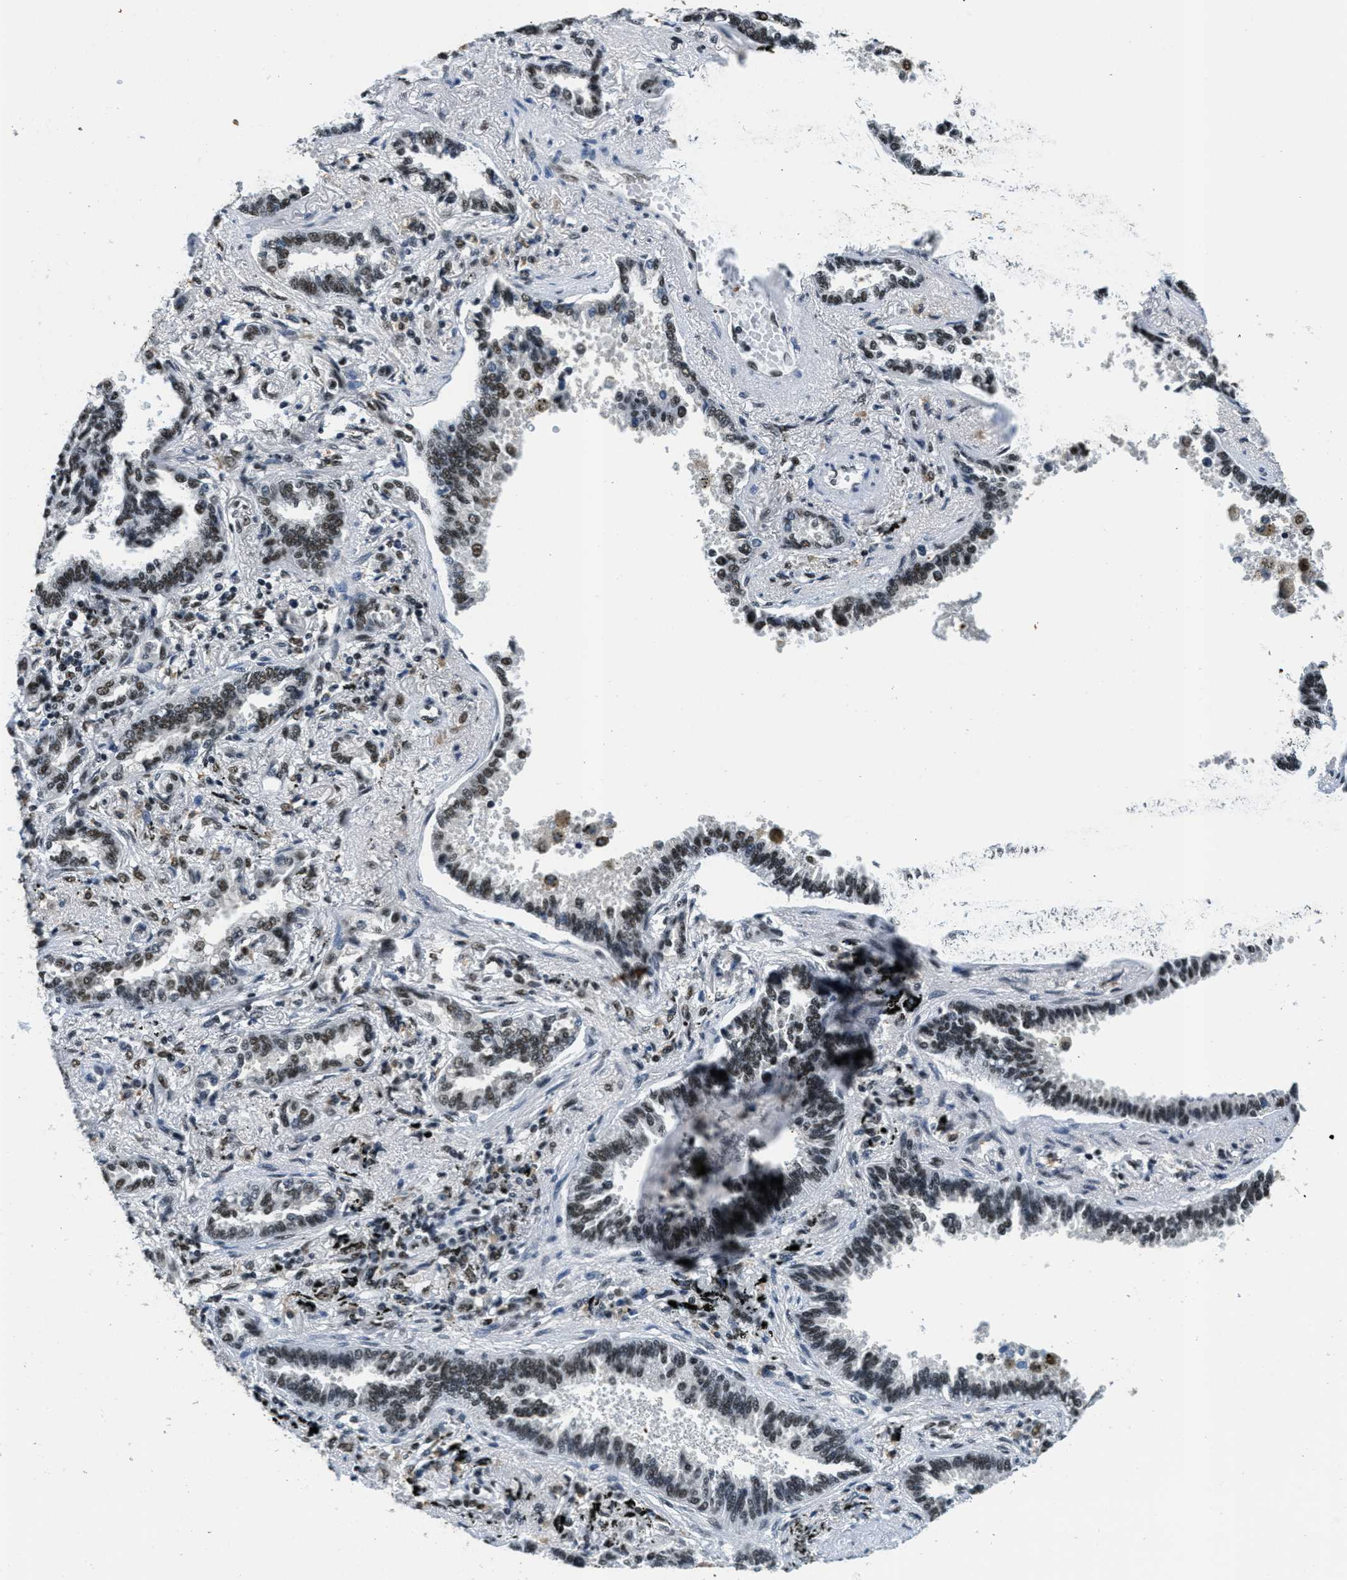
{"staining": {"intensity": "moderate", "quantity": ">75%", "location": "nuclear"}, "tissue": "lung cancer", "cell_type": "Tumor cells", "image_type": "cancer", "snomed": [{"axis": "morphology", "description": "Normal tissue, NOS"}, {"axis": "morphology", "description": "Adenocarcinoma, NOS"}, {"axis": "topography", "description": "Lung"}], "caption": "Lung cancer stained with a brown dye shows moderate nuclear positive positivity in approximately >75% of tumor cells.", "gene": "SSB", "patient": {"sex": "male", "age": 59}}